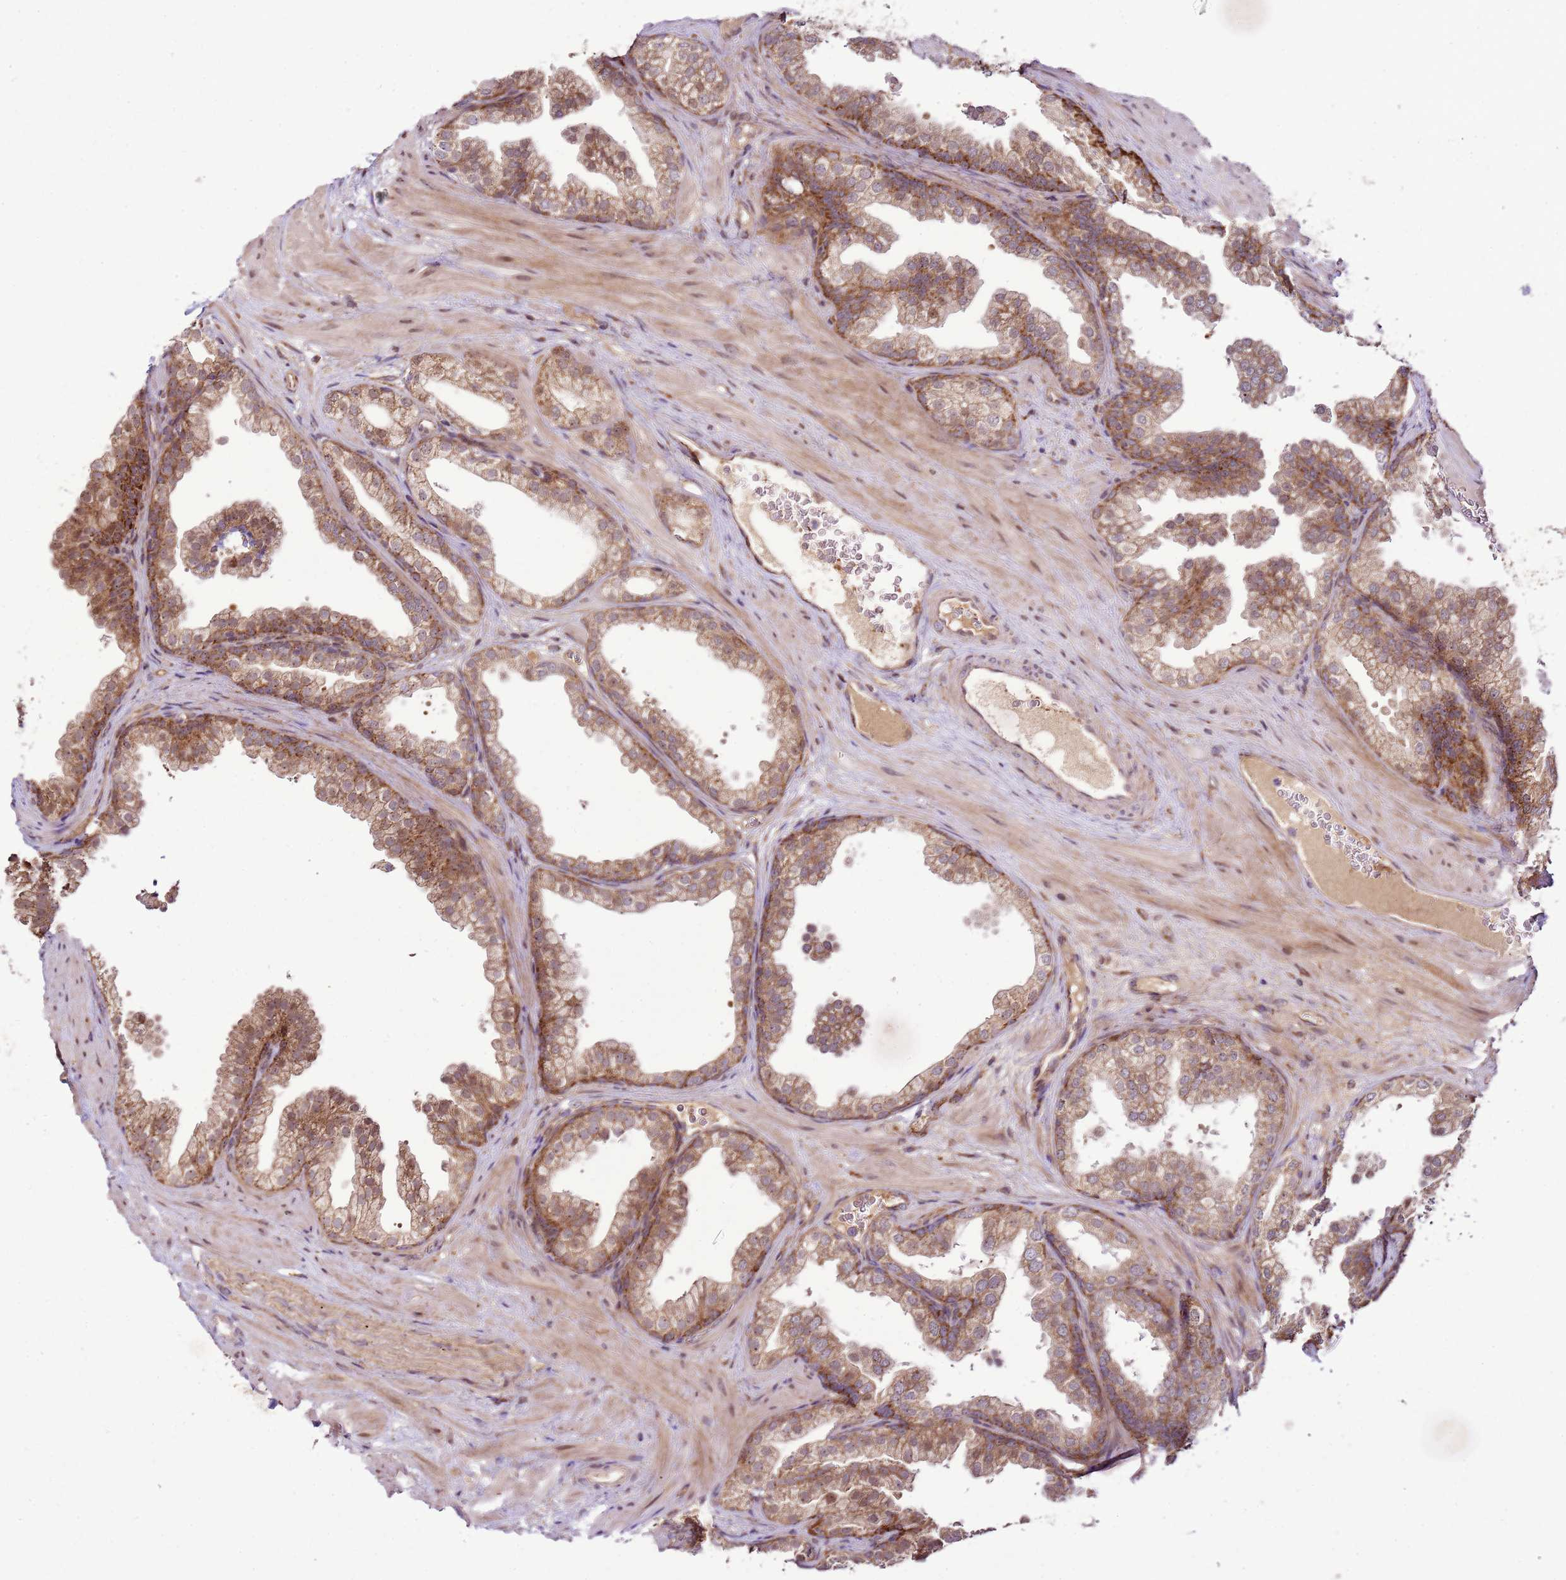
{"staining": {"intensity": "moderate", "quantity": ">75%", "location": "cytoplasmic/membranous"}, "tissue": "prostate", "cell_type": "Glandular cells", "image_type": "normal", "snomed": [{"axis": "morphology", "description": "Normal tissue, NOS"}, {"axis": "topography", "description": "Prostate"}], "caption": "A high-resolution micrograph shows immunohistochemistry (IHC) staining of unremarkable prostate, which reveals moderate cytoplasmic/membranous staining in approximately >75% of glandular cells.", "gene": "RASA3", "patient": {"sex": "male", "age": 37}}